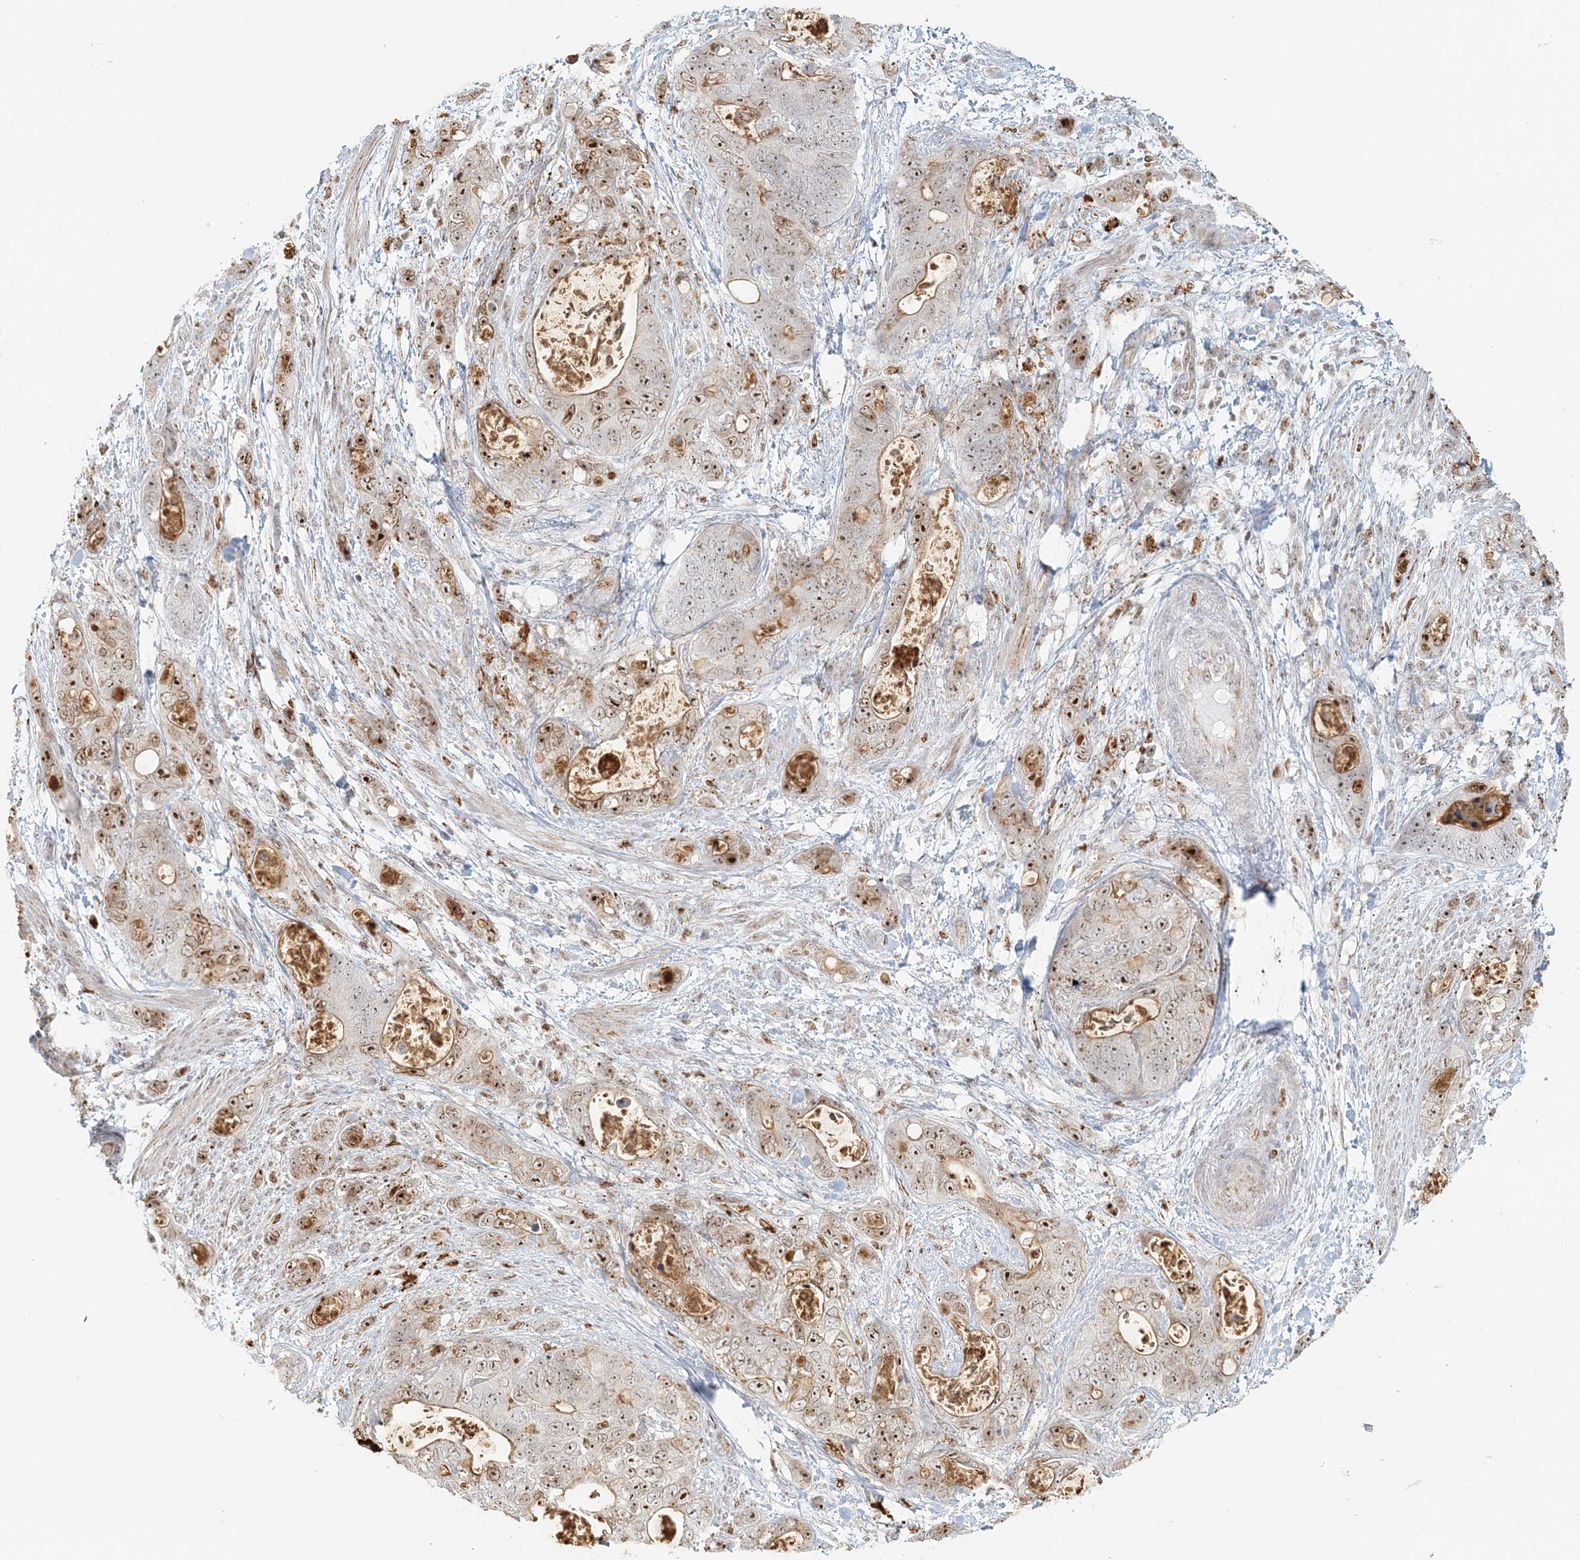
{"staining": {"intensity": "moderate", "quantity": ">75%", "location": "nuclear"}, "tissue": "stomach cancer", "cell_type": "Tumor cells", "image_type": "cancer", "snomed": [{"axis": "morphology", "description": "Adenocarcinoma, NOS"}, {"axis": "topography", "description": "Stomach"}], "caption": "Moderate nuclear positivity is seen in approximately >75% of tumor cells in stomach adenocarcinoma. The protein of interest is stained brown, and the nuclei are stained in blue (DAB IHC with brightfield microscopy, high magnification).", "gene": "UBE2F", "patient": {"sex": "female", "age": 89}}